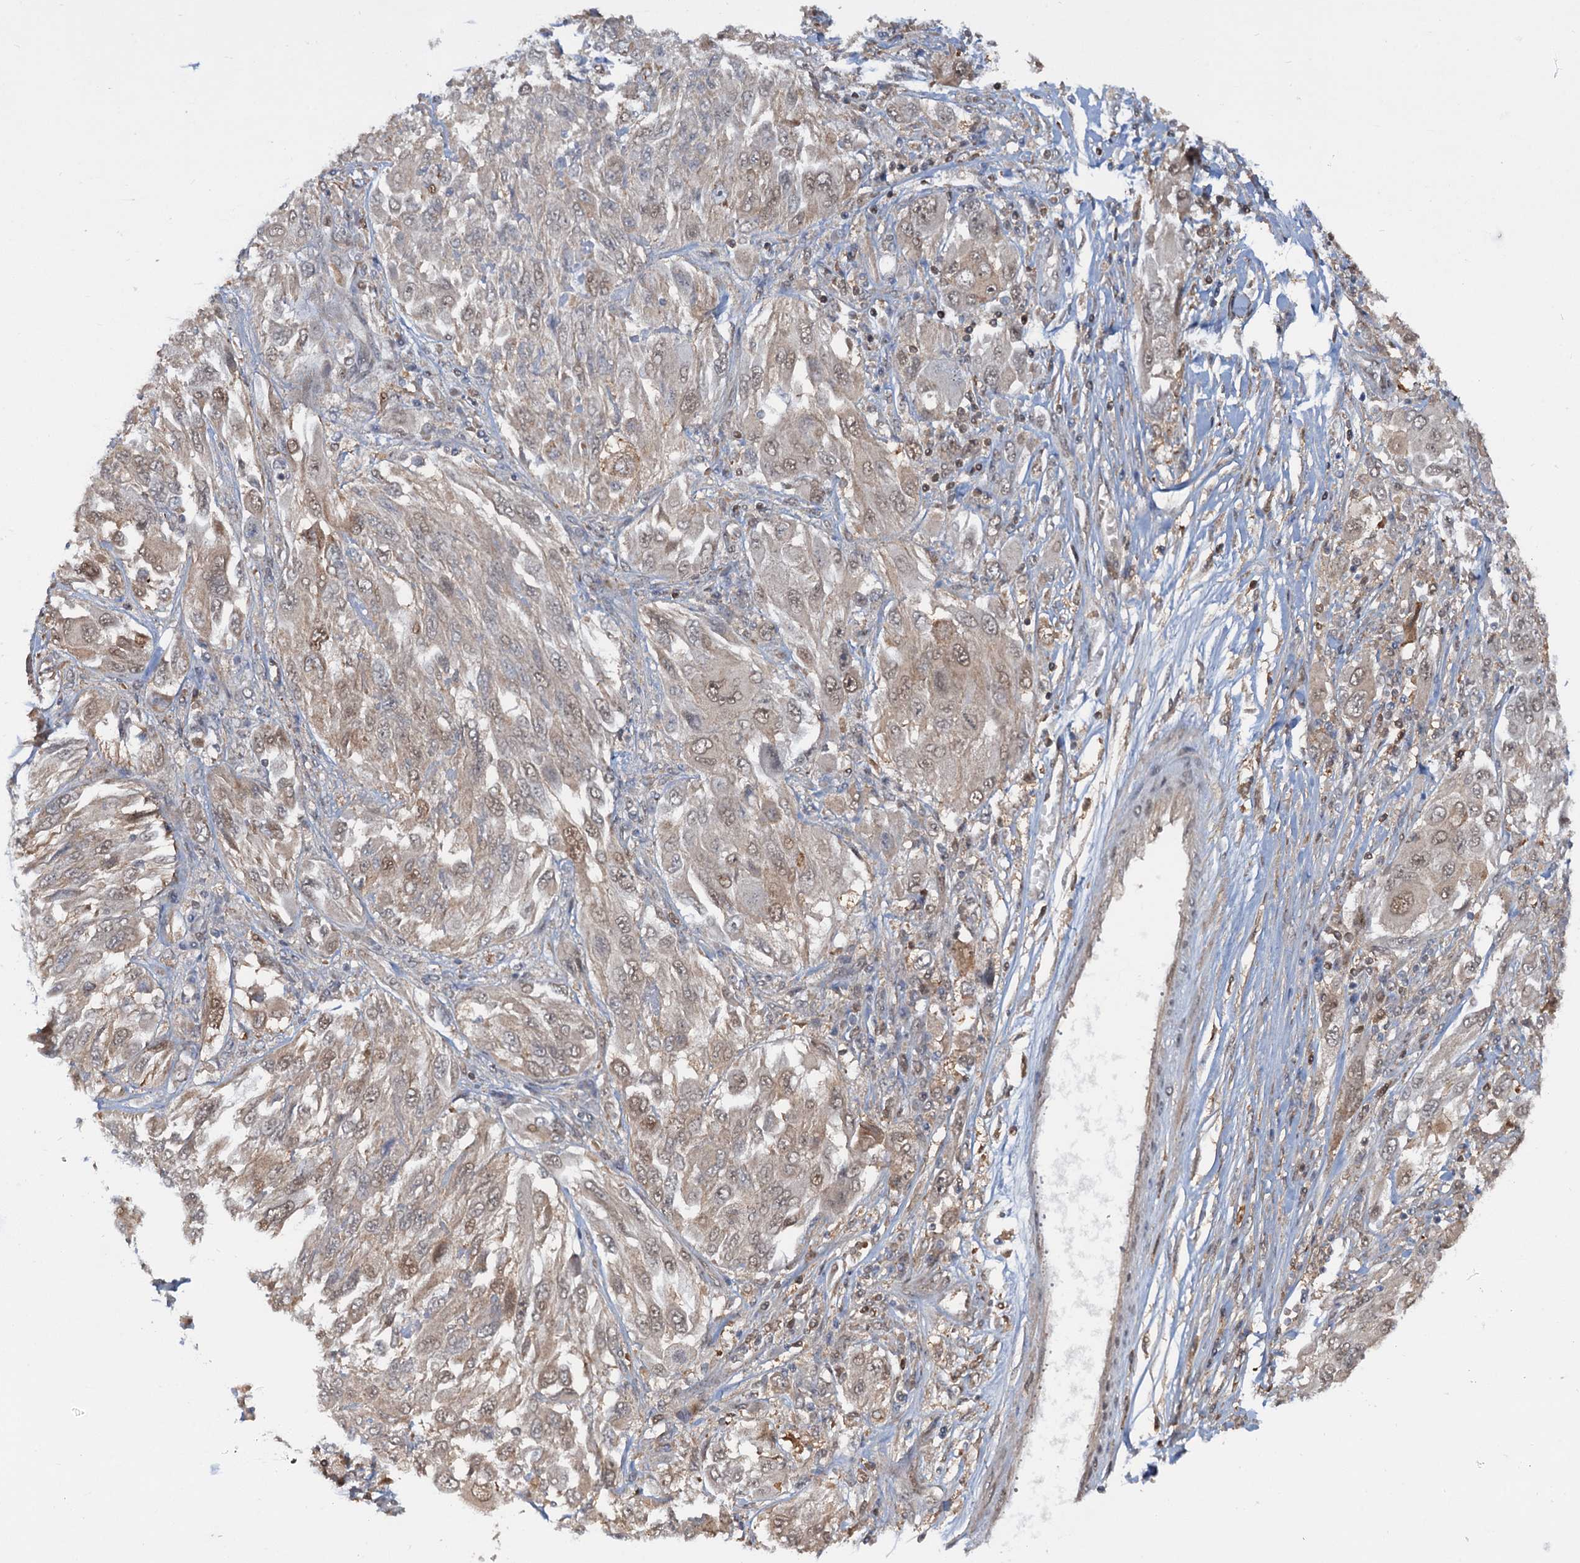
{"staining": {"intensity": "weak", "quantity": "25%-75%", "location": "nuclear"}, "tissue": "melanoma", "cell_type": "Tumor cells", "image_type": "cancer", "snomed": [{"axis": "morphology", "description": "Malignant melanoma, NOS"}, {"axis": "topography", "description": "Skin"}], "caption": "Human malignant melanoma stained with a protein marker demonstrates weak staining in tumor cells.", "gene": "ZNF609", "patient": {"sex": "female", "age": 91}}